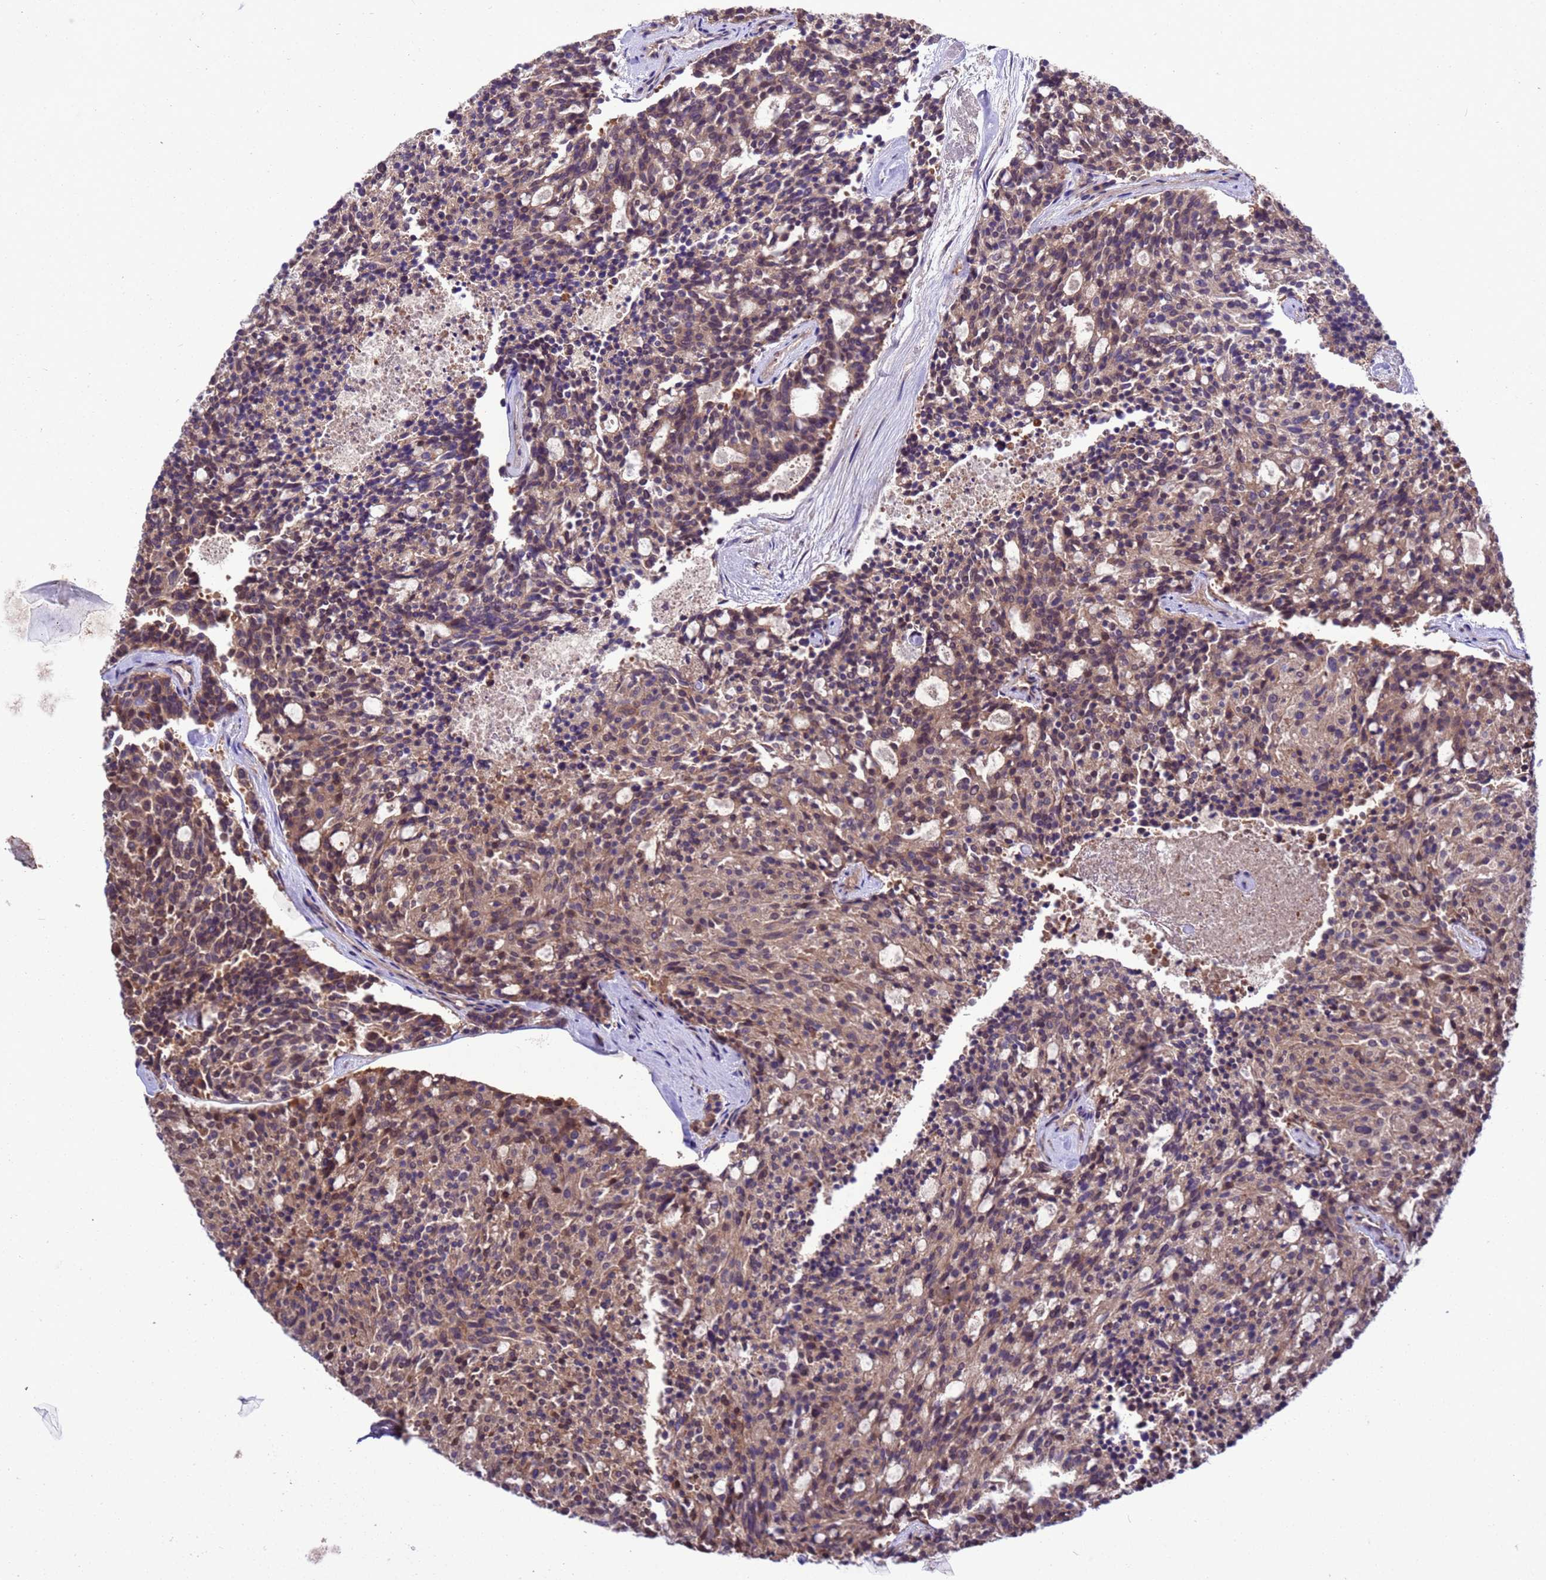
{"staining": {"intensity": "weak", "quantity": ">75%", "location": "cytoplasmic/membranous"}, "tissue": "carcinoid", "cell_type": "Tumor cells", "image_type": "cancer", "snomed": [{"axis": "morphology", "description": "Carcinoid, malignant, NOS"}, {"axis": "topography", "description": "Pancreas"}], "caption": "There is low levels of weak cytoplasmic/membranous positivity in tumor cells of malignant carcinoid, as demonstrated by immunohistochemical staining (brown color).", "gene": "ZFP69B", "patient": {"sex": "female", "age": 54}}